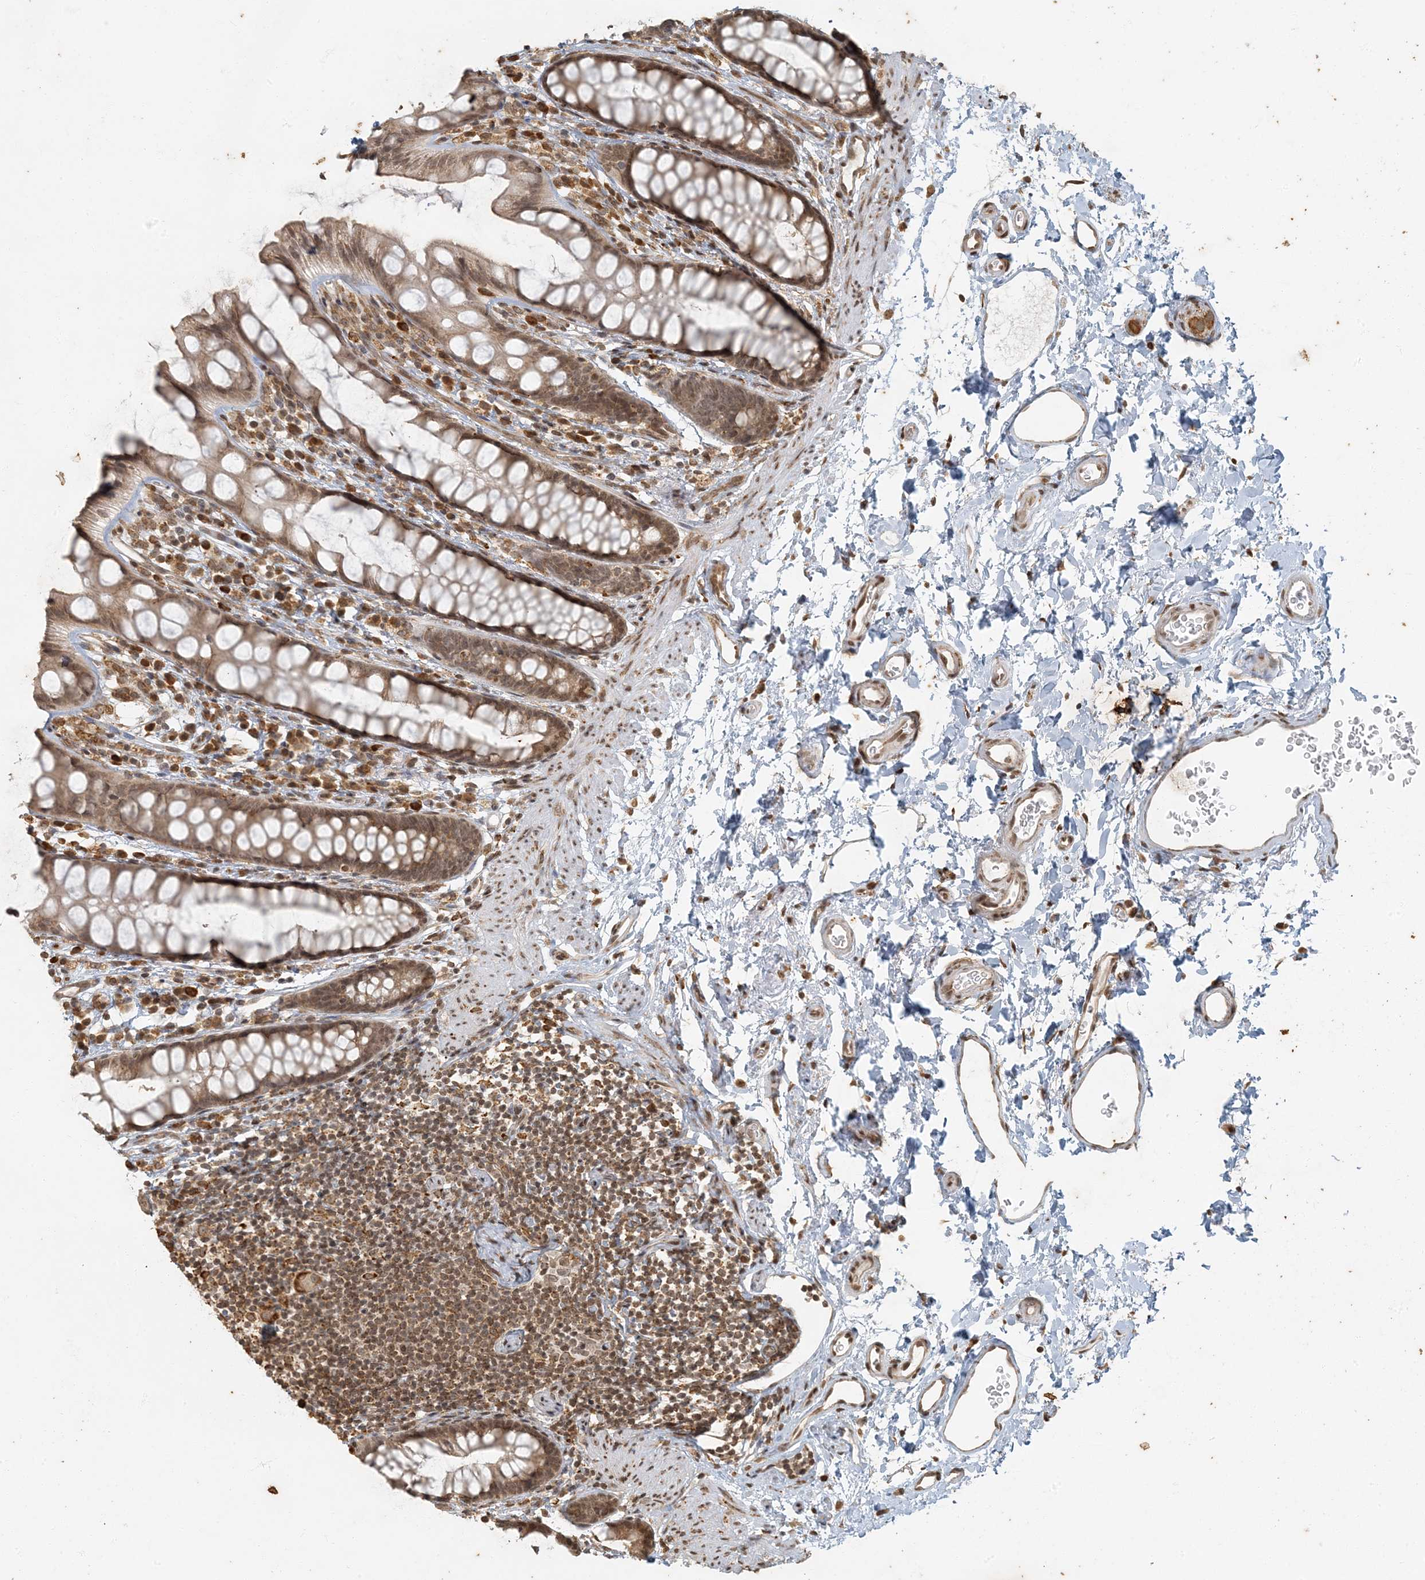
{"staining": {"intensity": "moderate", "quantity": ">75%", "location": "cytoplasmic/membranous,nuclear"}, "tissue": "rectum", "cell_type": "Glandular cells", "image_type": "normal", "snomed": [{"axis": "morphology", "description": "Normal tissue, NOS"}, {"axis": "topography", "description": "Rectum"}], "caption": "Protein expression analysis of unremarkable rectum displays moderate cytoplasmic/membranous,nuclear positivity in about >75% of glandular cells.", "gene": "AK9", "patient": {"sex": "female", "age": 65}}